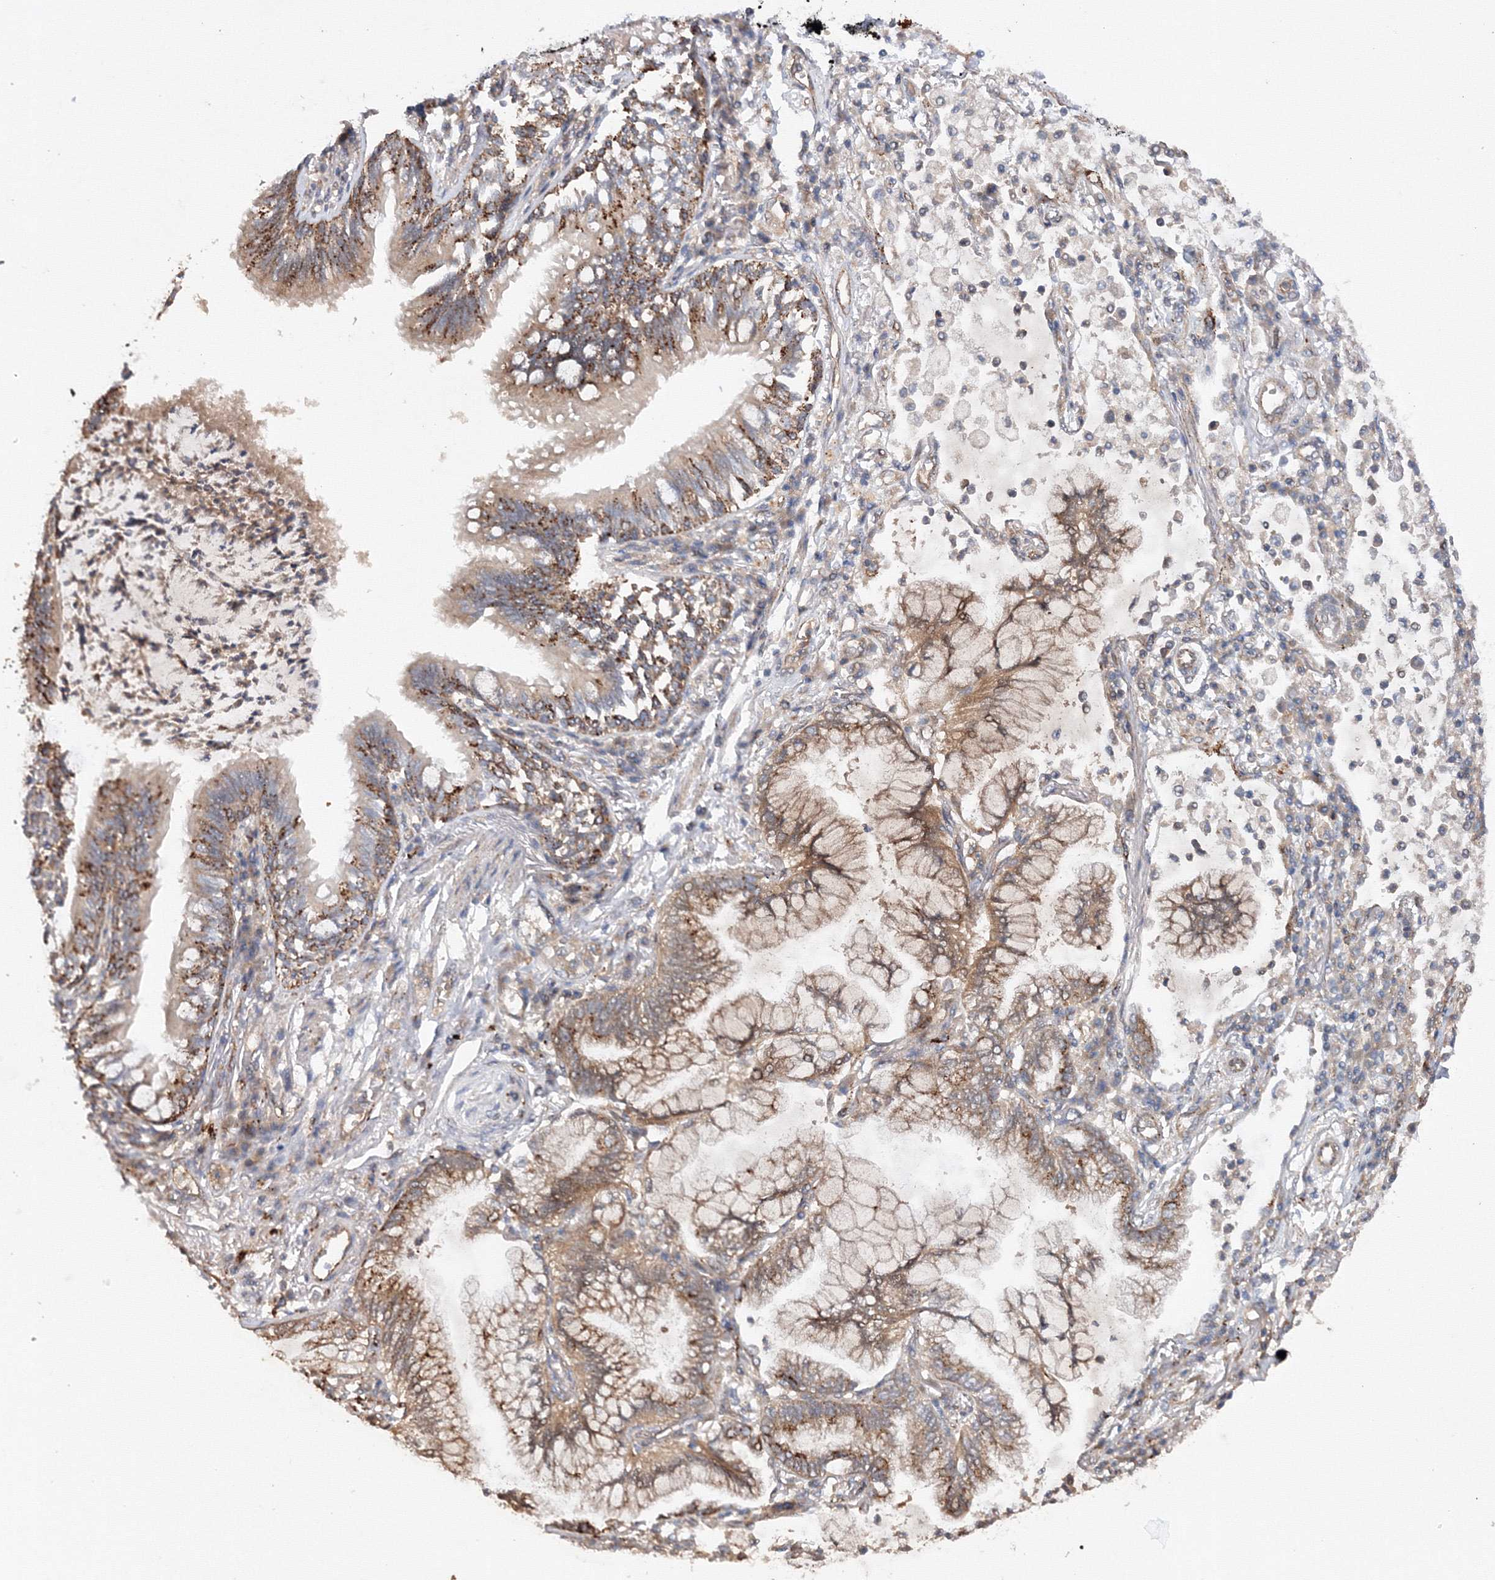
{"staining": {"intensity": "moderate", "quantity": "25%-75%", "location": "cytoplasmic/membranous"}, "tissue": "lung cancer", "cell_type": "Tumor cells", "image_type": "cancer", "snomed": [{"axis": "morphology", "description": "Adenocarcinoma, NOS"}, {"axis": "topography", "description": "Lung"}], "caption": "Protein positivity by immunohistochemistry (IHC) displays moderate cytoplasmic/membranous expression in approximately 25%-75% of tumor cells in lung cancer.", "gene": "DCTD", "patient": {"sex": "female", "age": 70}}